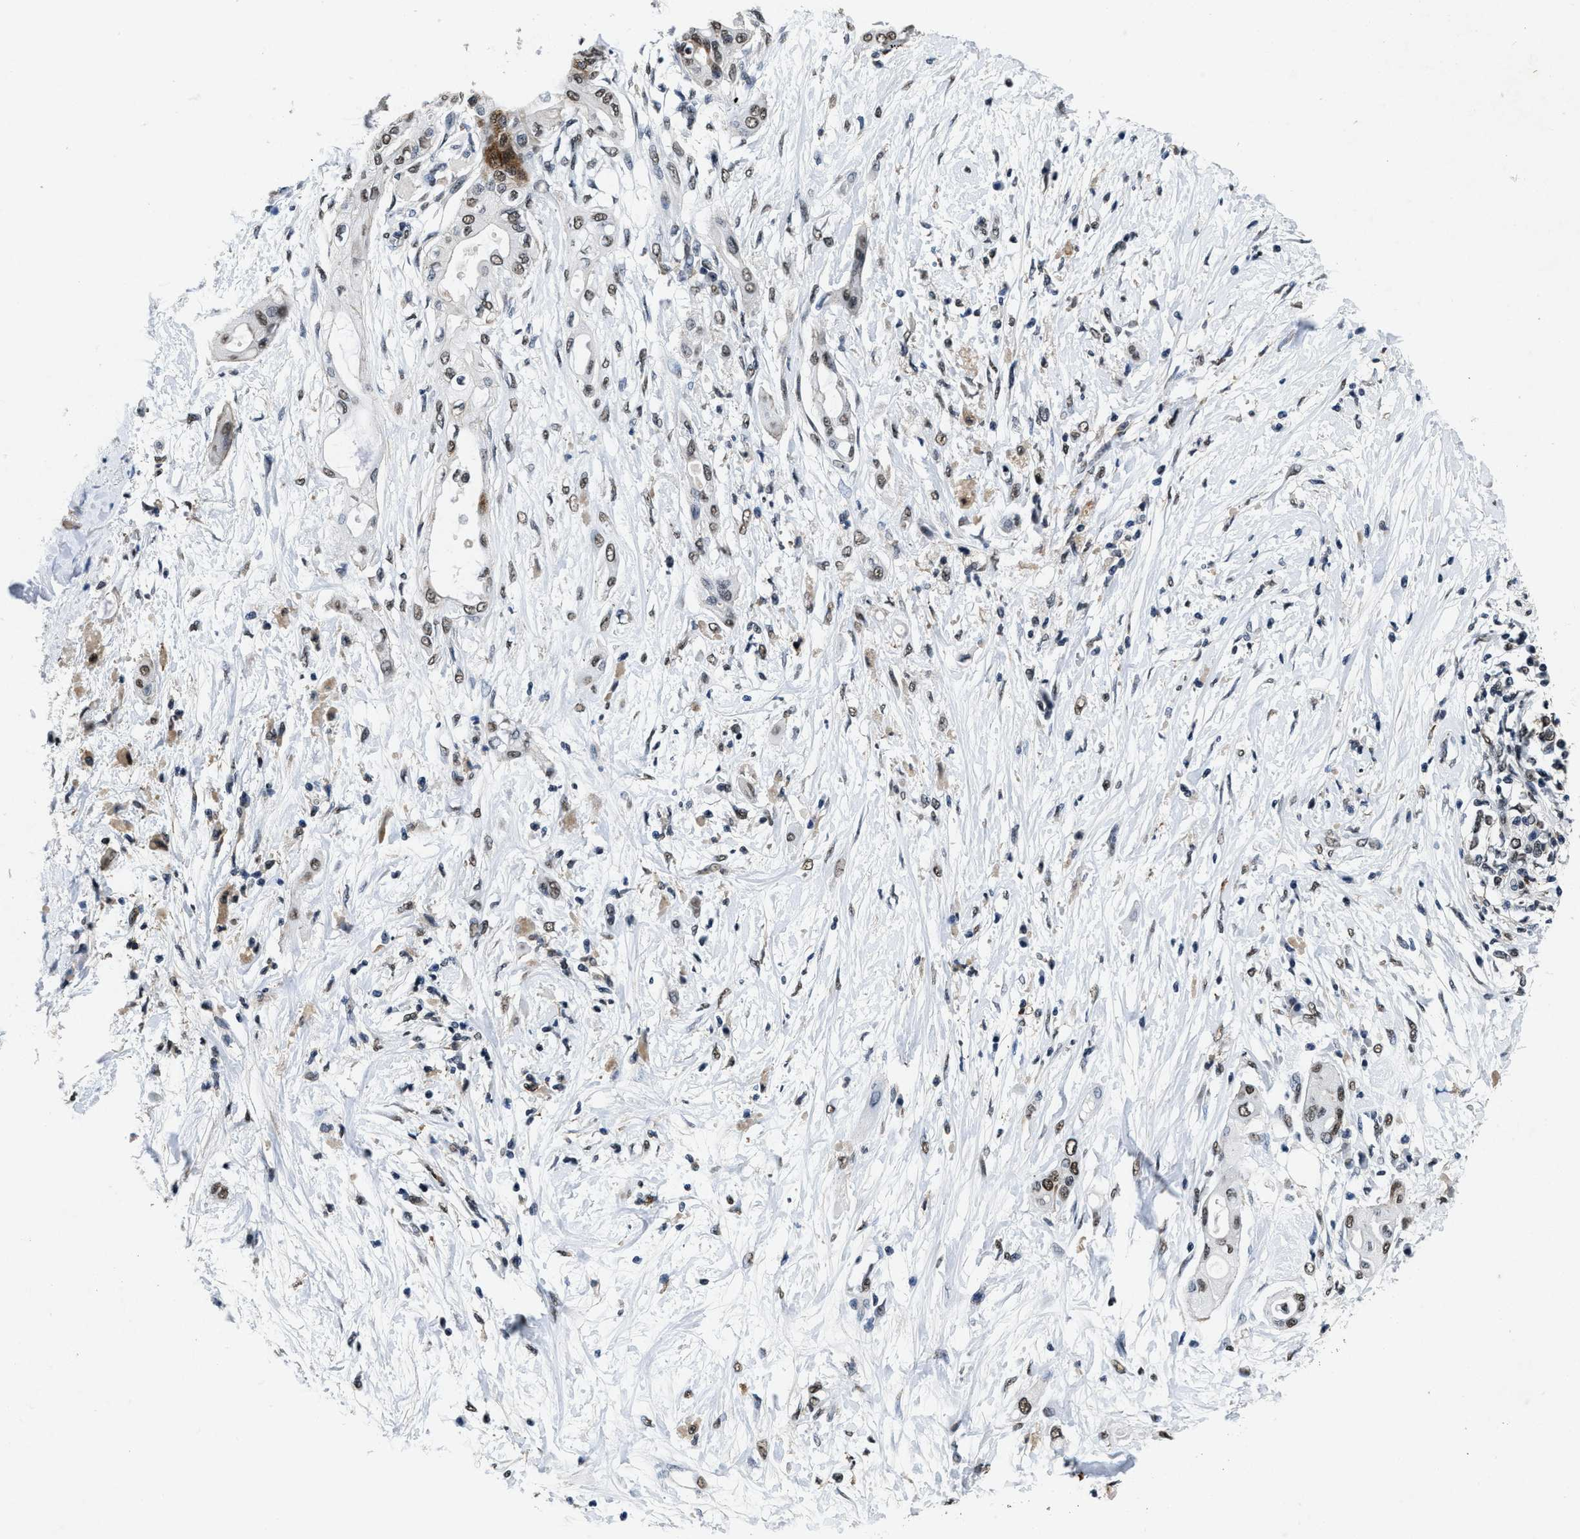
{"staining": {"intensity": "moderate", "quantity": ">75%", "location": "cytoplasmic/membranous,nuclear"}, "tissue": "pancreatic cancer", "cell_type": "Tumor cells", "image_type": "cancer", "snomed": [{"axis": "morphology", "description": "Adenocarcinoma, NOS"}, {"axis": "morphology", "description": "Adenocarcinoma, metastatic, NOS"}, {"axis": "topography", "description": "Lymph node"}, {"axis": "topography", "description": "Pancreas"}, {"axis": "topography", "description": "Duodenum"}], "caption": "Approximately >75% of tumor cells in human pancreatic cancer (adenocarcinoma) reveal moderate cytoplasmic/membranous and nuclear protein staining as visualized by brown immunohistochemical staining.", "gene": "SUPT16H", "patient": {"sex": "female", "age": 64}}